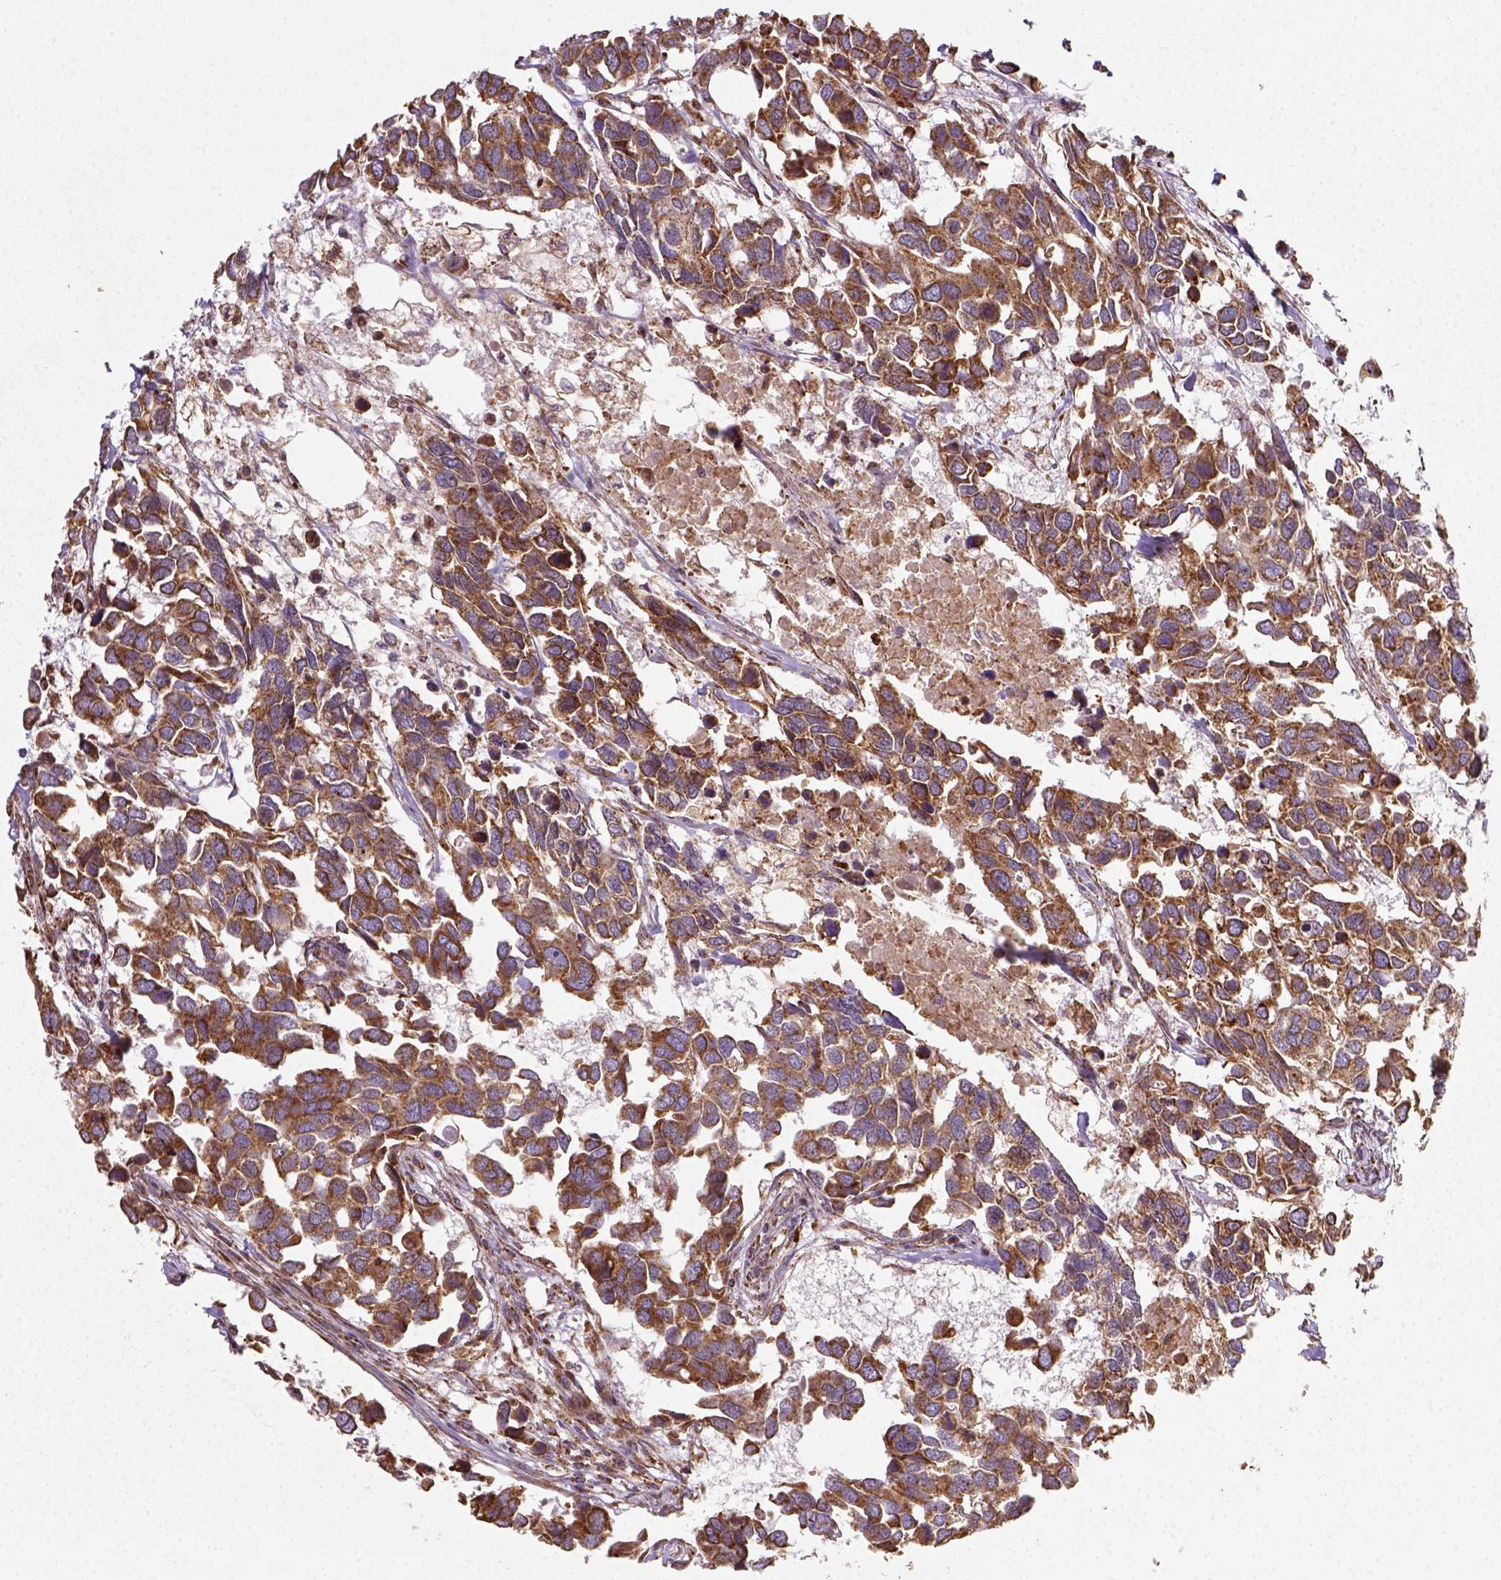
{"staining": {"intensity": "moderate", "quantity": ">75%", "location": "nuclear"}, "tissue": "breast cancer", "cell_type": "Tumor cells", "image_type": "cancer", "snomed": [{"axis": "morphology", "description": "Duct carcinoma"}, {"axis": "topography", "description": "Breast"}], "caption": "Approximately >75% of tumor cells in human breast cancer display moderate nuclear protein expression as visualized by brown immunohistochemical staining.", "gene": "MAPK8IP3", "patient": {"sex": "female", "age": 83}}